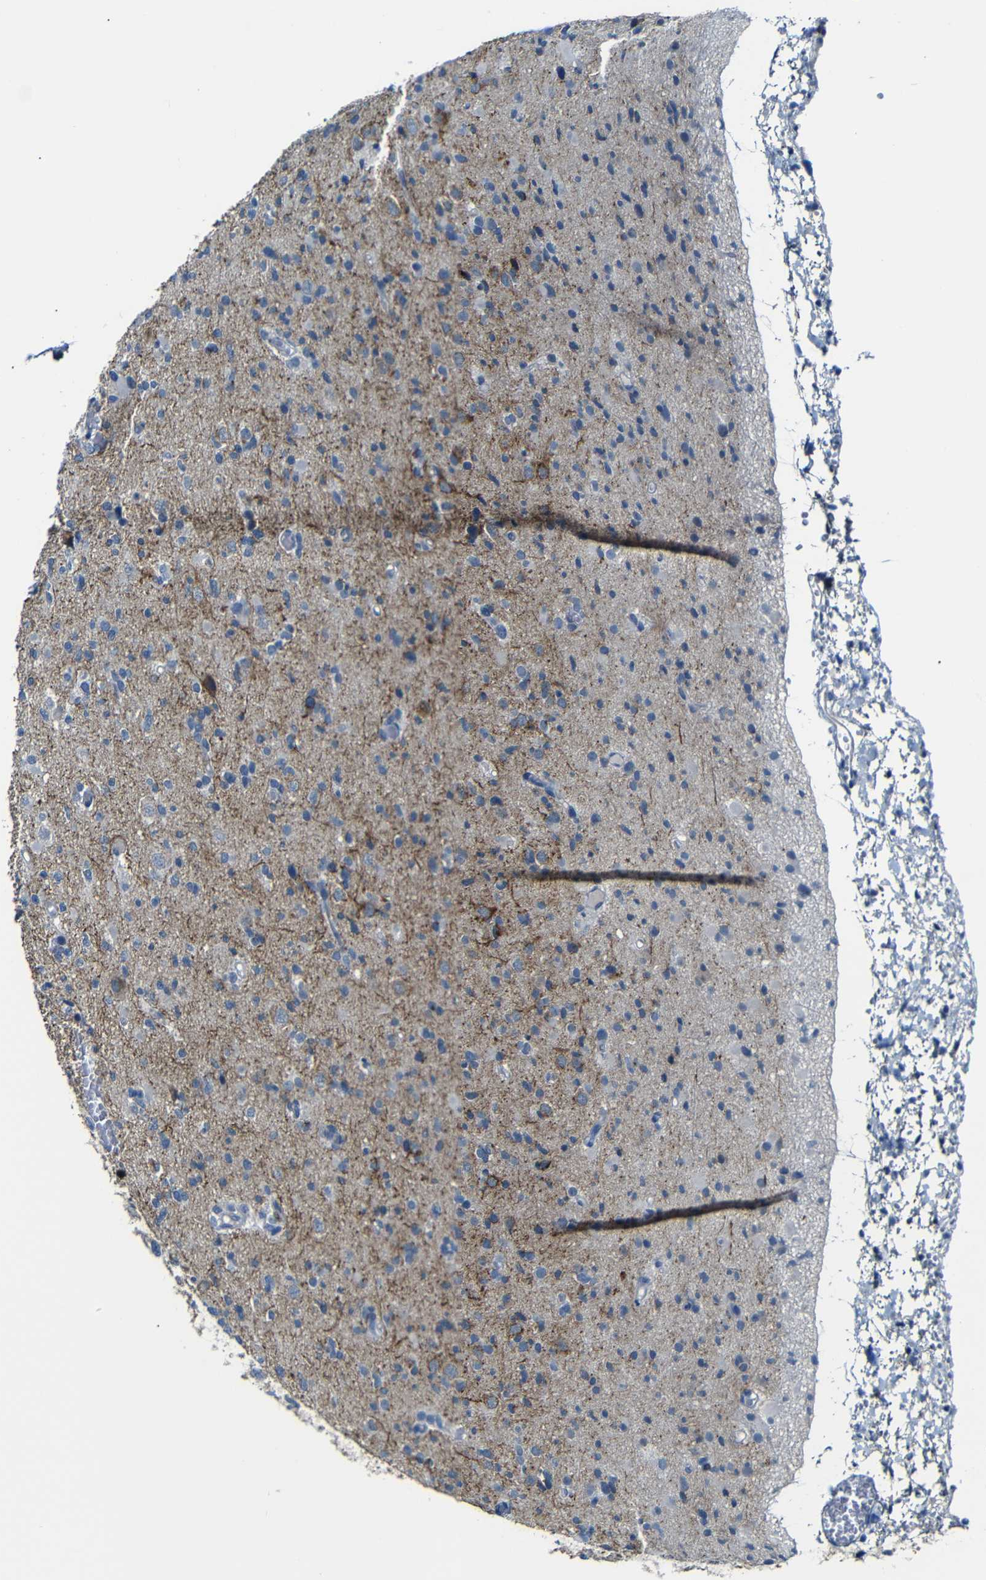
{"staining": {"intensity": "weak", "quantity": ">75%", "location": "cytoplasmic/membranous"}, "tissue": "glioma", "cell_type": "Tumor cells", "image_type": "cancer", "snomed": [{"axis": "morphology", "description": "Glioma, malignant, Low grade"}, {"axis": "topography", "description": "Brain"}], "caption": "Approximately >75% of tumor cells in human low-grade glioma (malignant) display weak cytoplasmic/membranous protein expression as visualized by brown immunohistochemical staining.", "gene": "ANK3", "patient": {"sex": "female", "age": 22}}